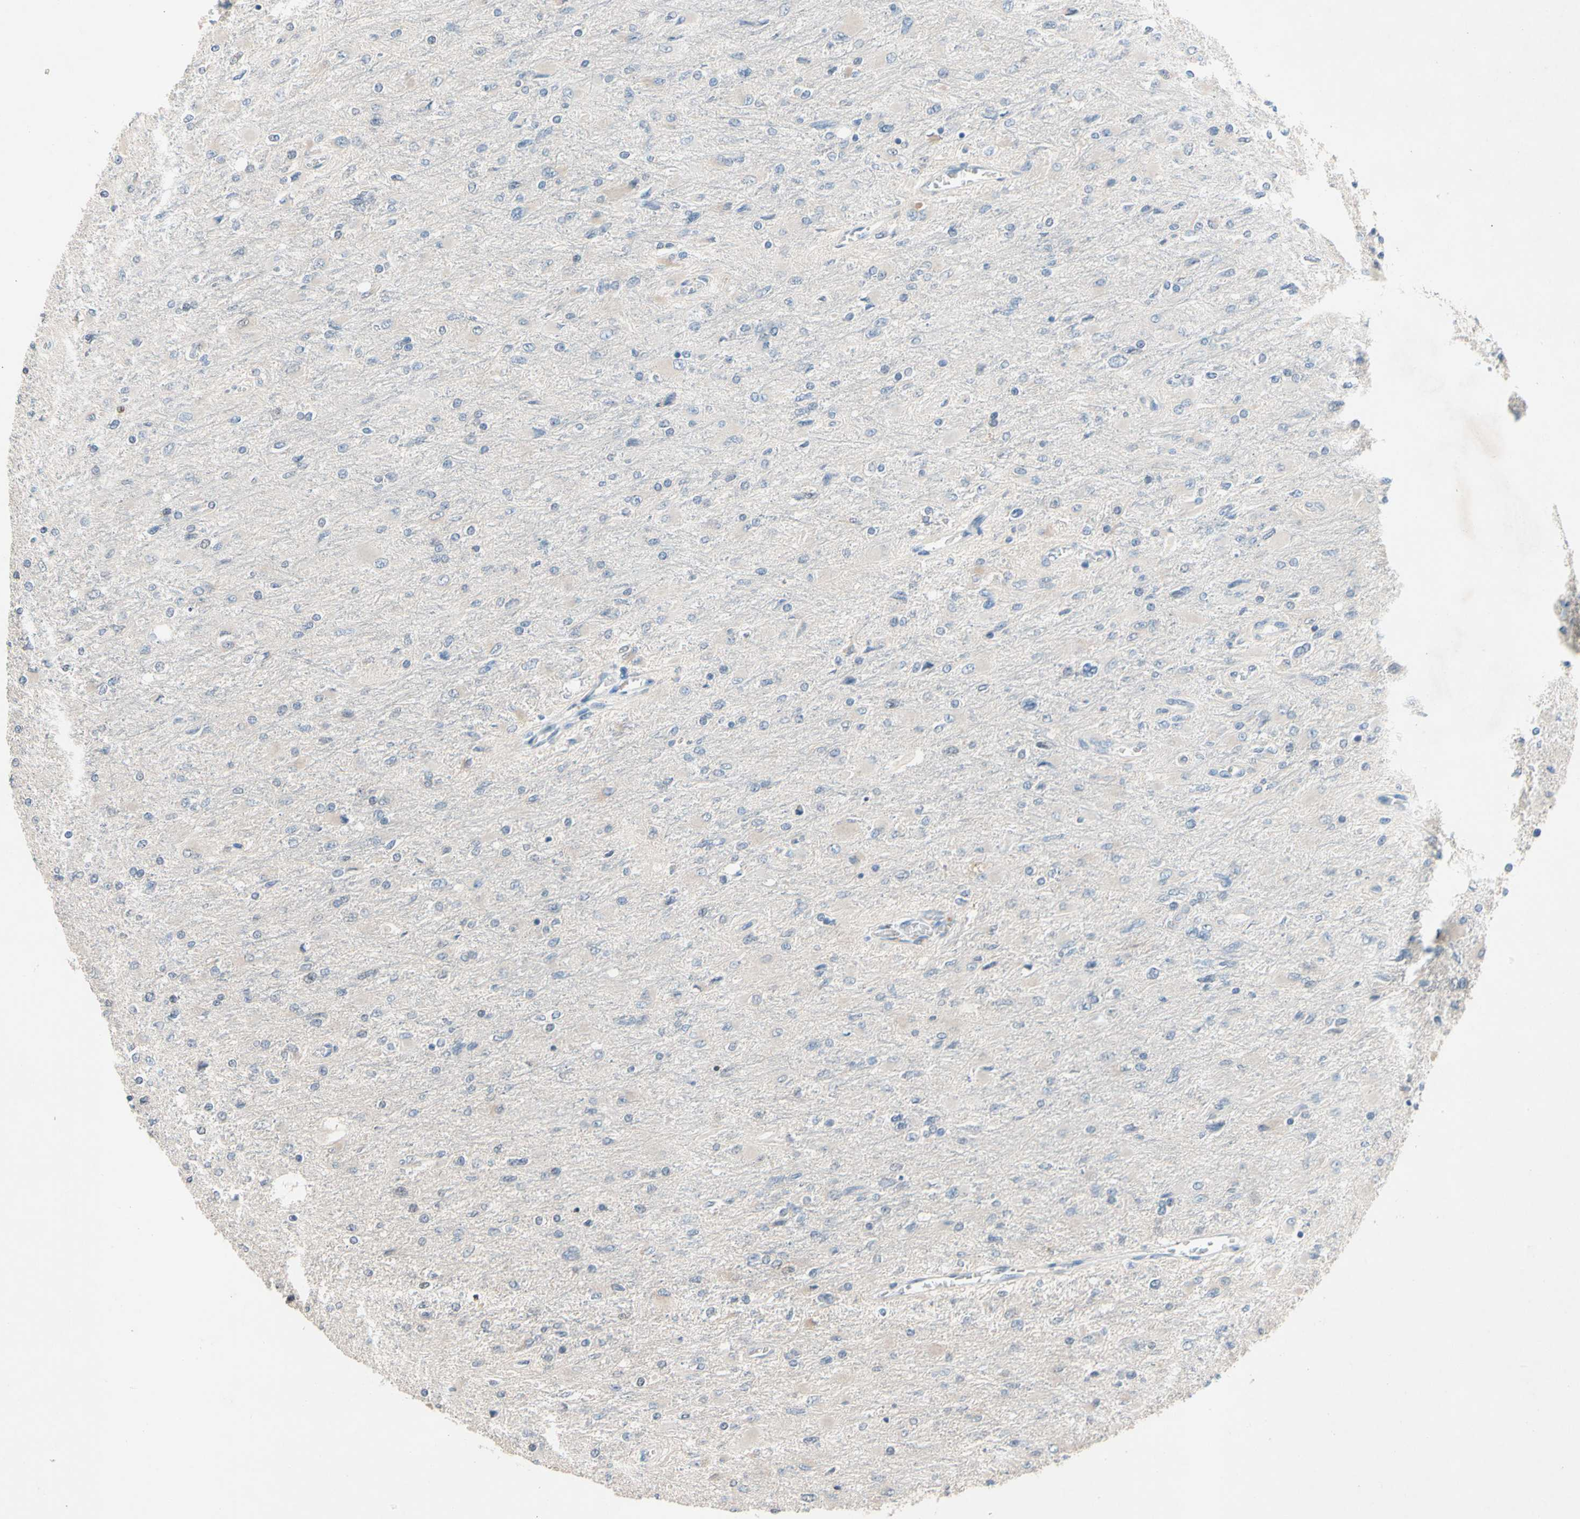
{"staining": {"intensity": "negative", "quantity": "none", "location": "none"}, "tissue": "glioma", "cell_type": "Tumor cells", "image_type": "cancer", "snomed": [{"axis": "morphology", "description": "Glioma, malignant, High grade"}, {"axis": "topography", "description": "Cerebral cortex"}], "caption": "Tumor cells show no significant positivity in malignant high-grade glioma.", "gene": "PRDX4", "patient": {"sex": "female", "age": 36}}